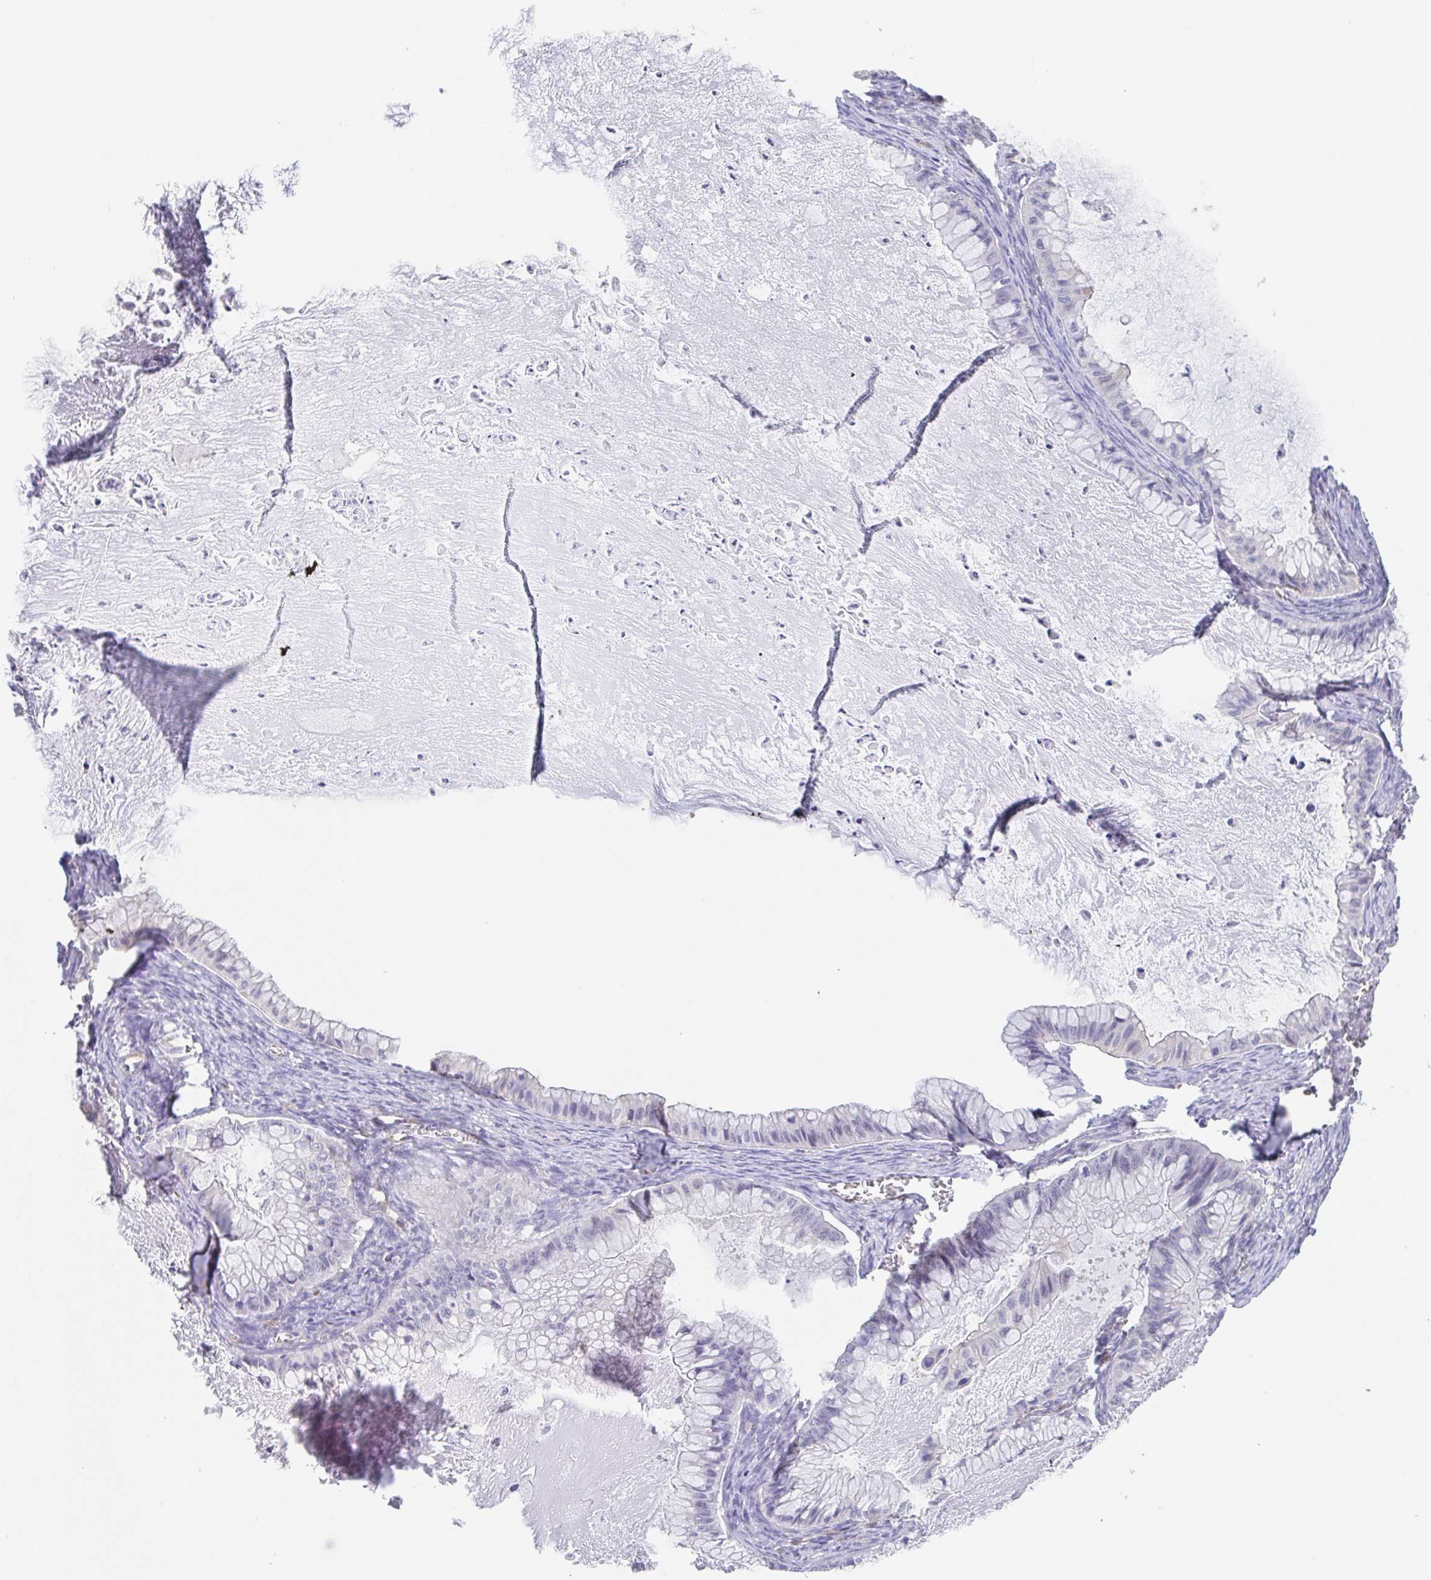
{"staining": {"intensity": "negative", "quantity": "none", "location": "none"}, "tissue": "ovarian cancer", "cell_type": "Tumor cells", "image_type": "cancer", "snomed": [{"axis": "morphology", "description": "Cystadenocarcinoma, mucinous, NOS"}, {"axis": "topography", "description": "Ovary"}], "caption": "Tumor cells are negative for brown protein staining in ovarian mucinous cystadenocarcinoma.", "gene": "AGFG2", "patient": {"sex": "female", "age": 72}}